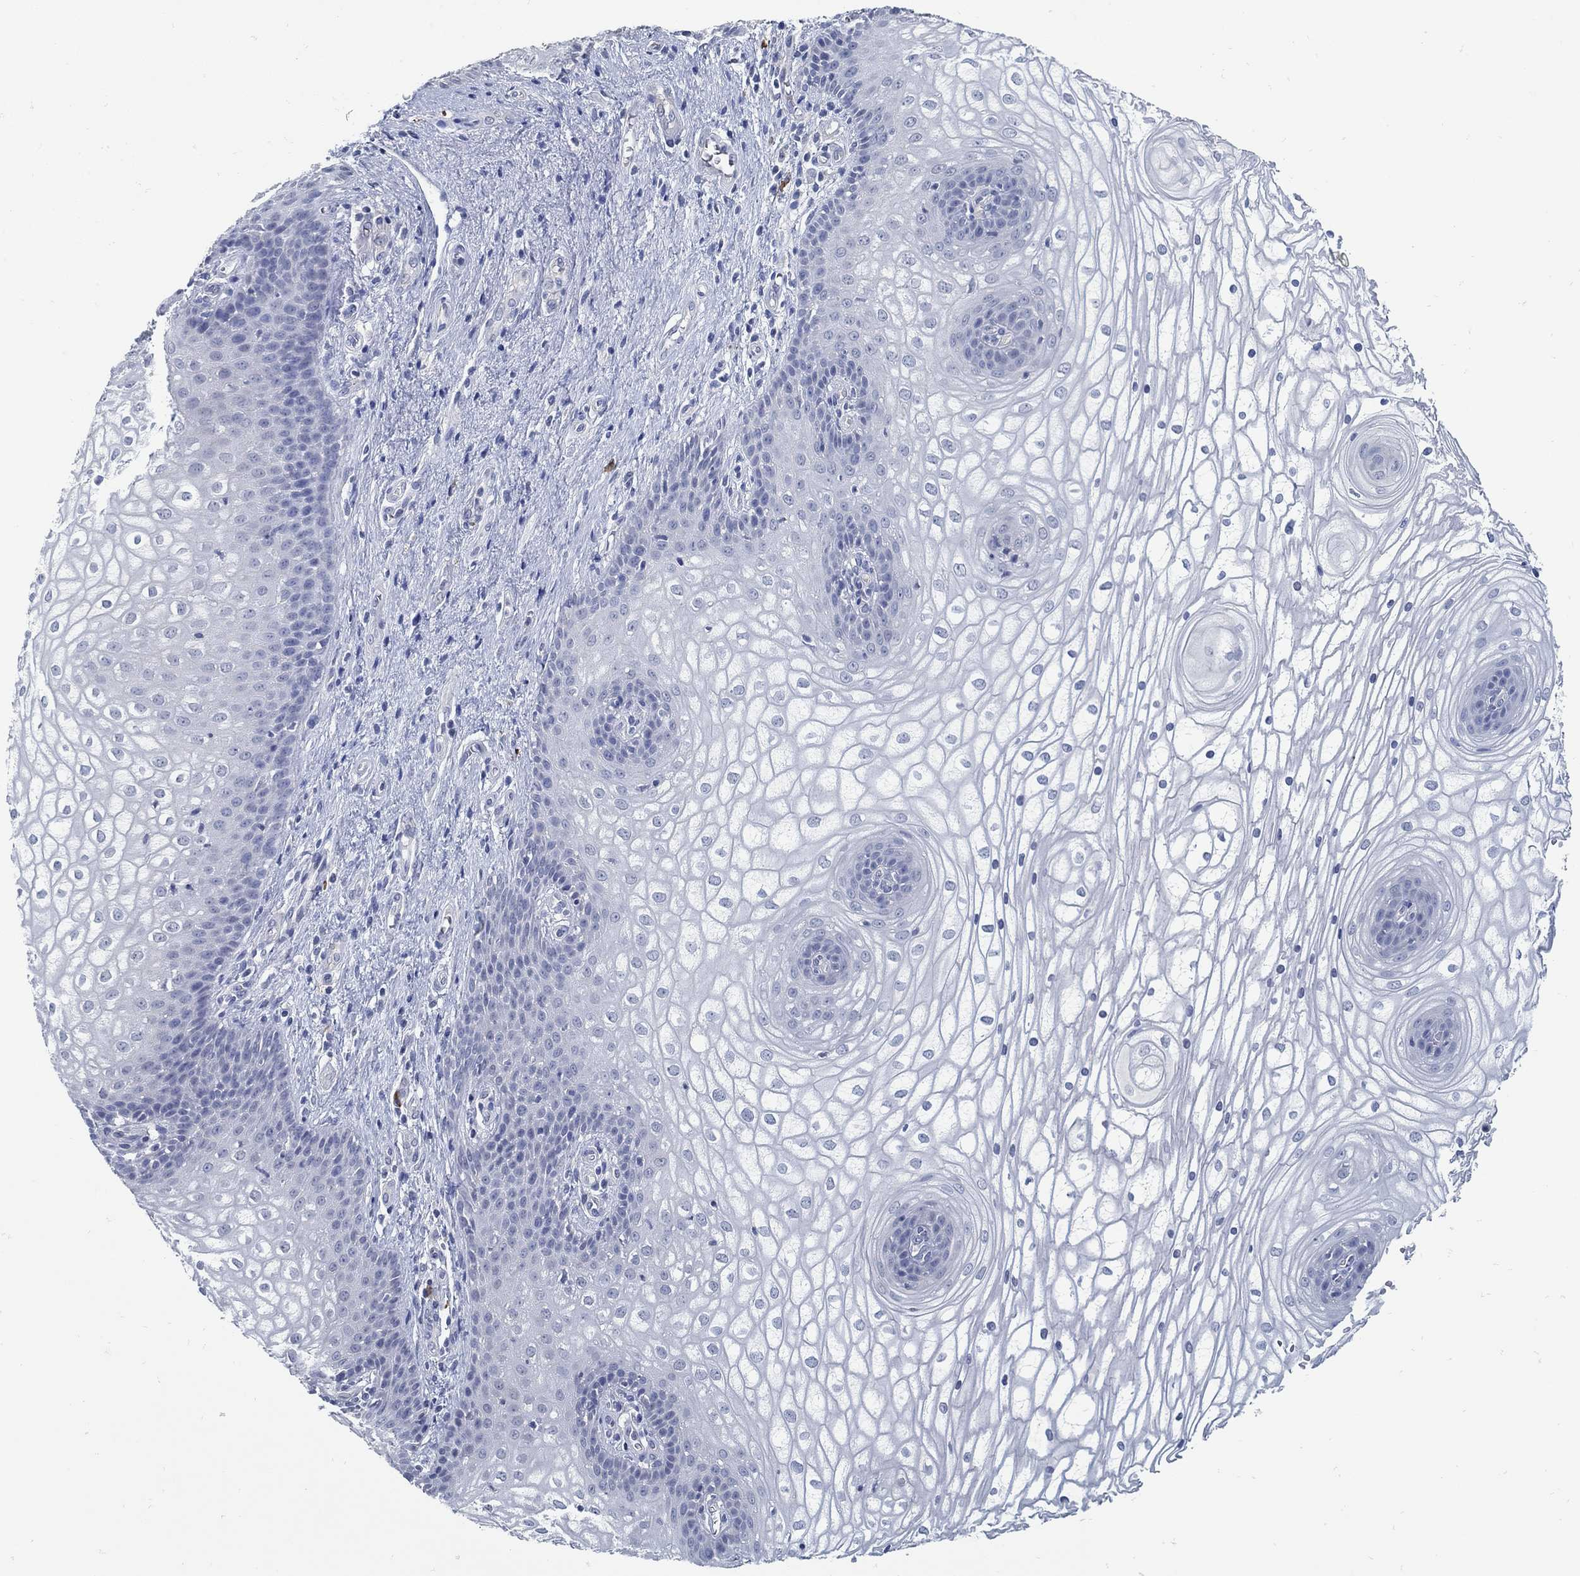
{"staining": {"intensity": "negative", "quantity": "none", "location": "none"}, "tissue": "vagina", "cell_type": "Squamous epithelial cells", "image_type": "normal", "snomed": [{"axis": "morphology", "description": "Normal tissue, NOS"}, {"axis": "topography", "description": "Vagina"}], "caption": "An immunohistochemistry (IHC) photomicrograph of normal vagina is shown. There is no staining in squamous epithelial cells of vagina.", "gene": "PCDH11X", "patient": {"sex": "female", "age": 34}}